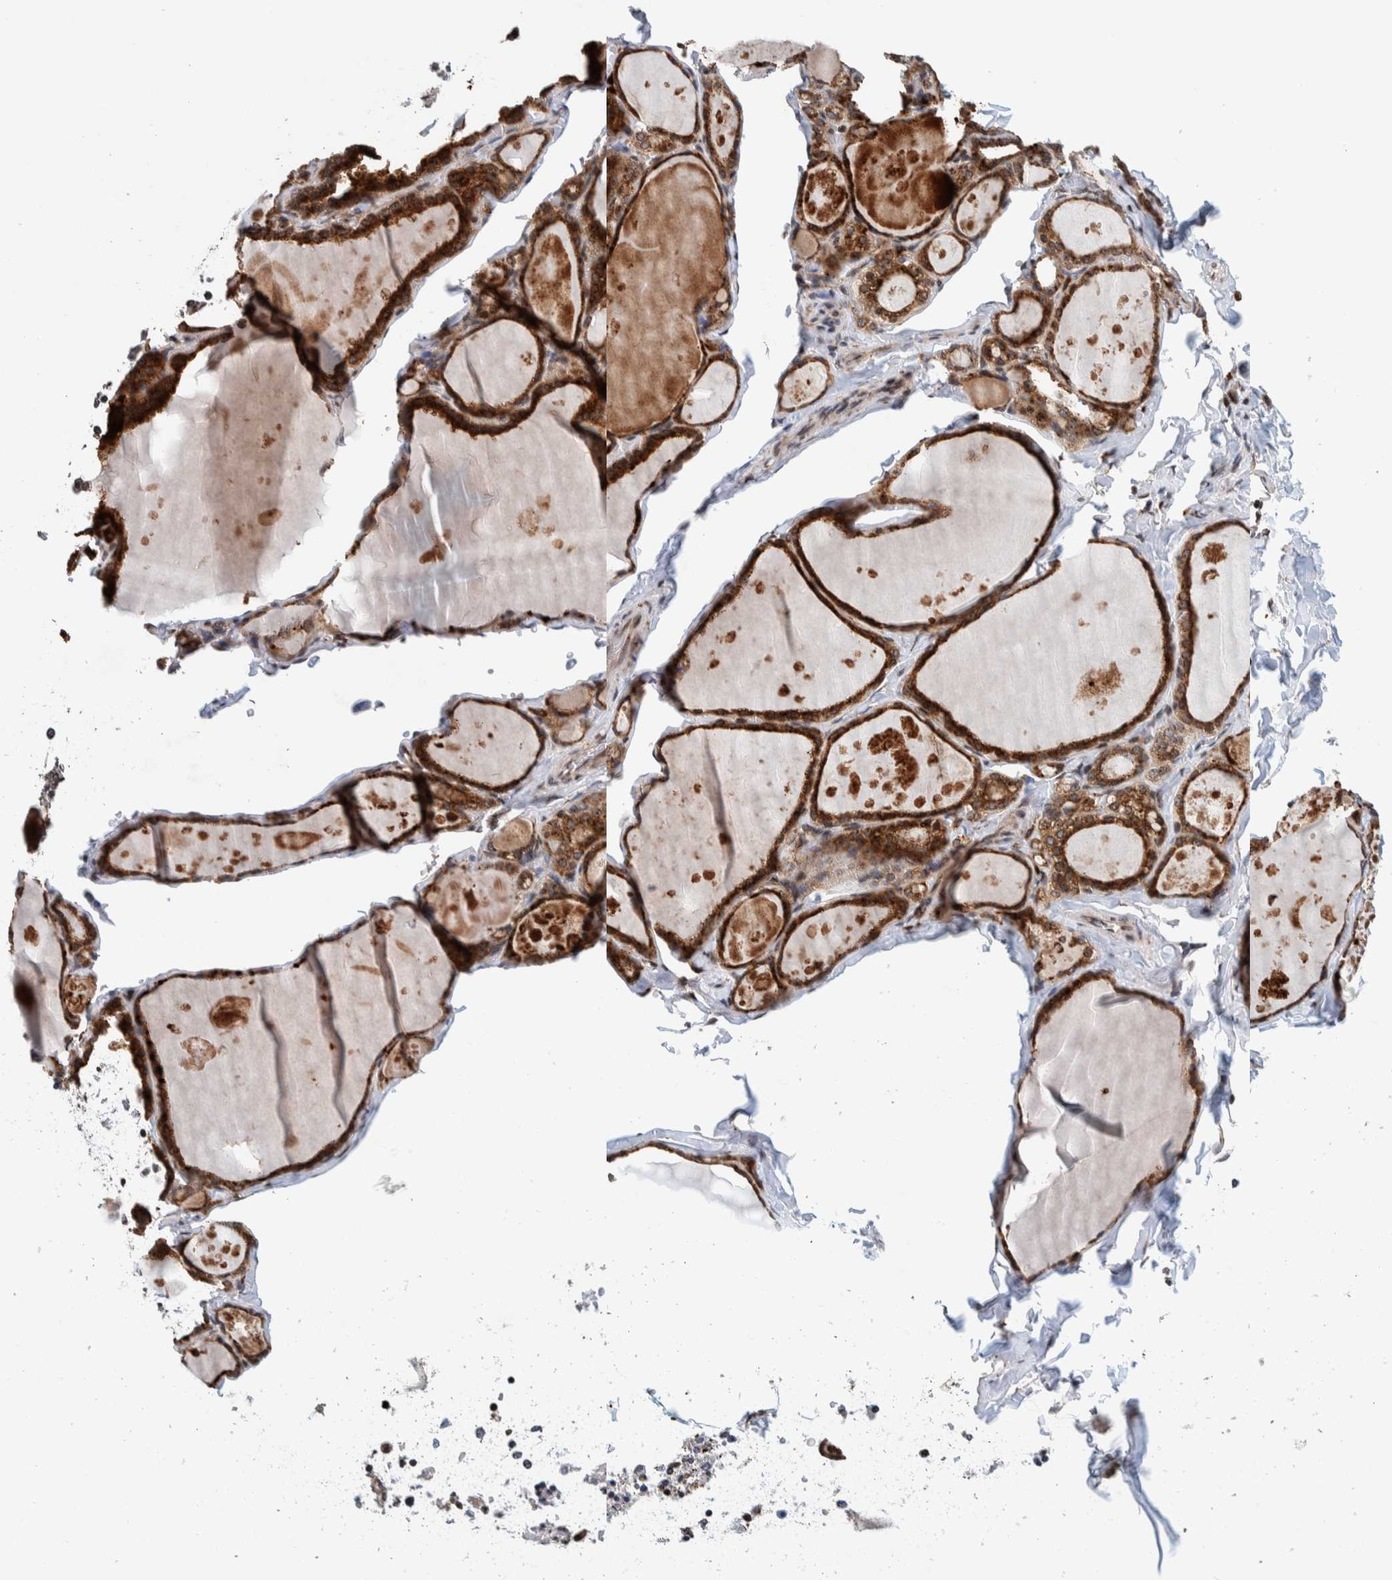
{"staining": {"intensity": "strong", "quantity": ">75%", "location": "cytoplasmic/membranous"}, "tissue": "thyroid gland", "cell_type": "Glandular cells", "image_type": "normal", "snomed": [{"axis": "morphology", "description": "Normal tissue, NOS"}, {"axis": "topography", "description": "Thyroid gland"}], "caption": "A high amount of strong cytoplasmic/membranous expression is present in approximately >75% of glandular cells in normal thyroid gland. (DAB IHC, brown staining for protein, blue staining for nuclei).", "gene": "CCDC182", "patient": {"sex": "male", "age": 56}}